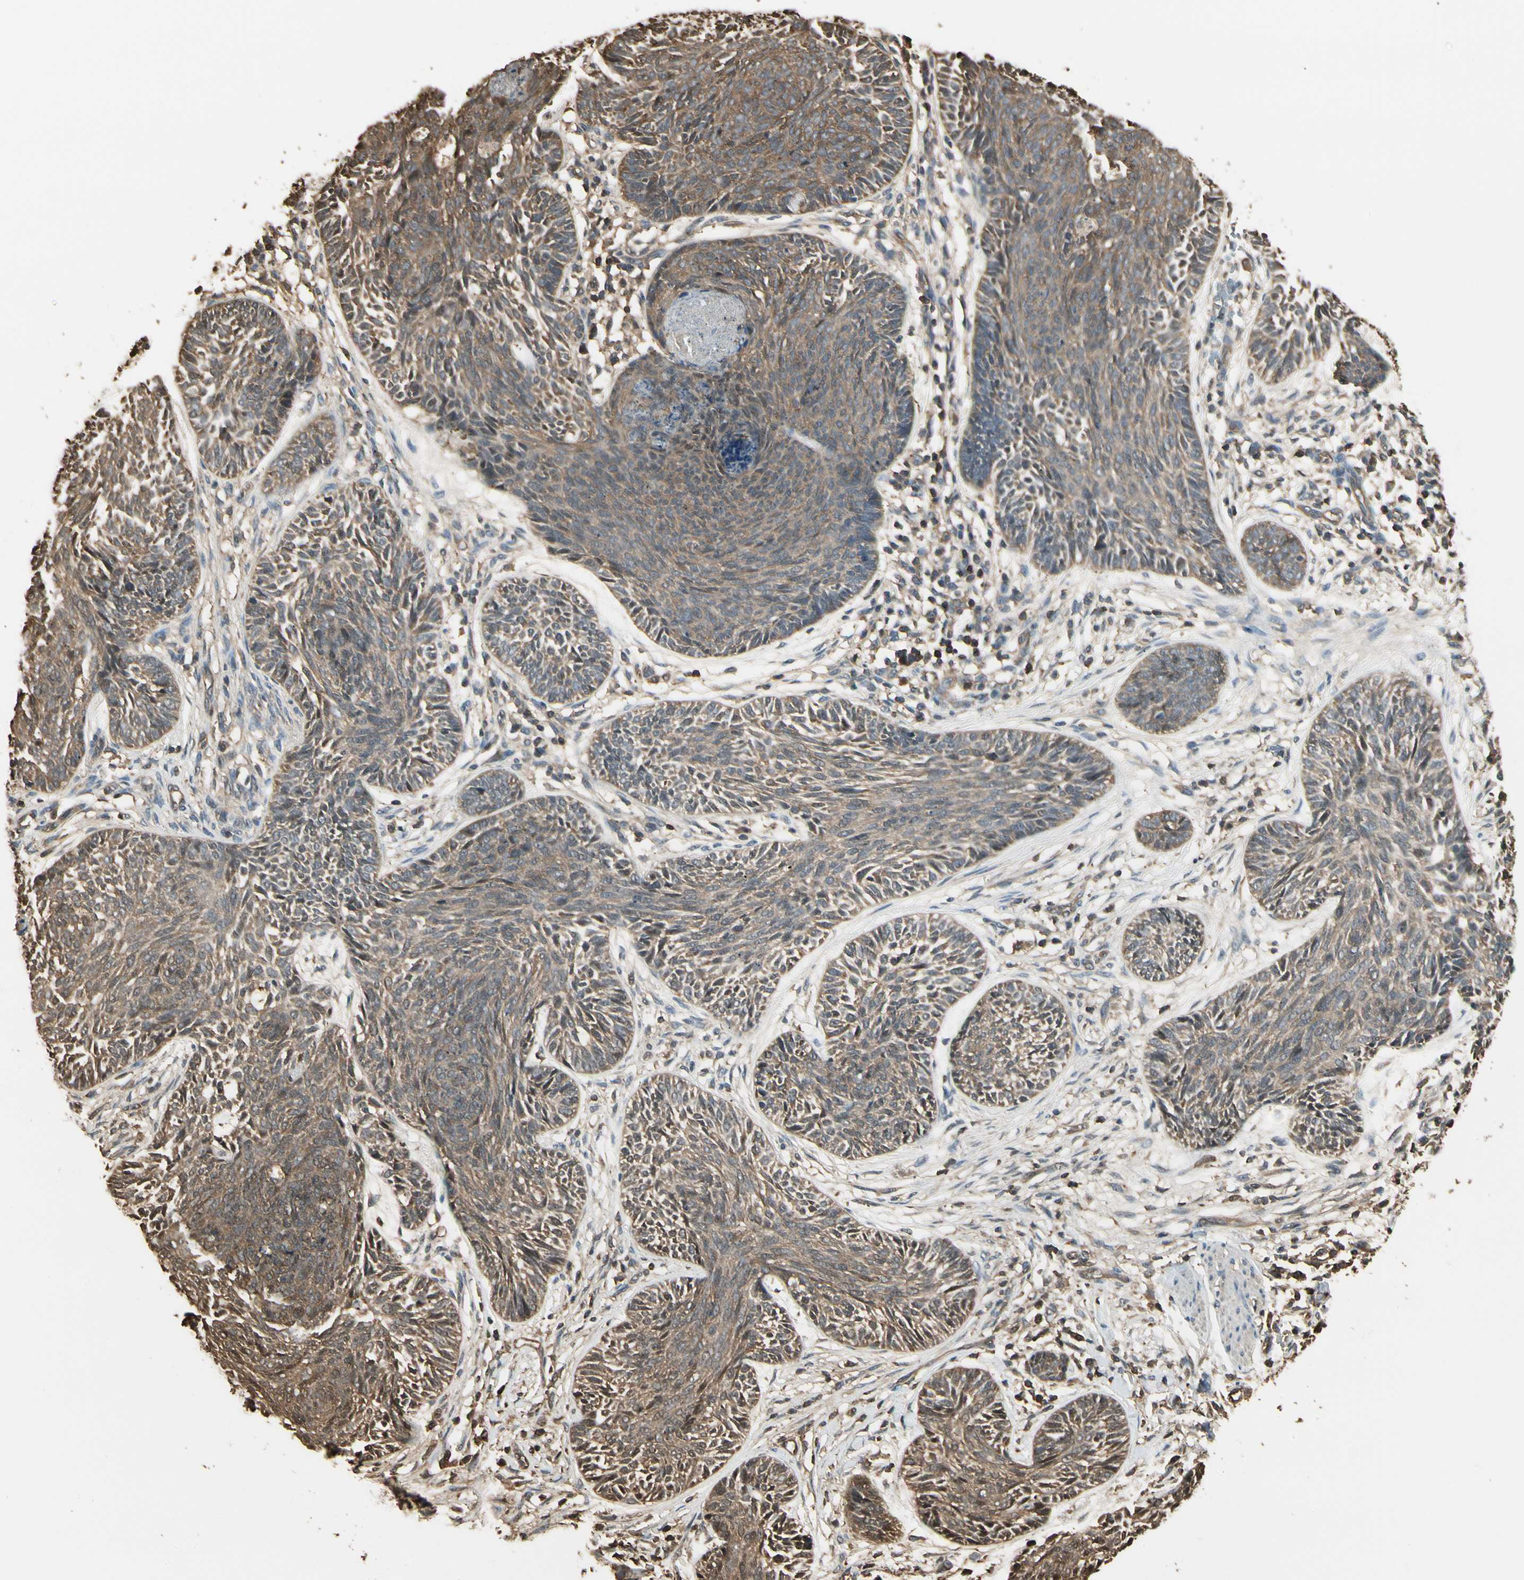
{"staining": {"intensity": "weak", "quantity": ">75%", "location": "cytoplasmic/membranous"}, "tissue": "skin cancer", "cell_type": "Tumor cells", "image_type": "cancer", "snomed": [{"axis": "morphology", "description": "Papilloma, NOS"}, {"axis": "morphology", "description": "Basal cell carcinoma"}, {"axis": "topography", "description": "Skin"}], "caption": "High-power microscopy captured an immunohistochemistry (IHC) micrograph of papilloma (skin), revealing weak cytoplasmic/membranous positivity in approximately >75% of tumor cells.", "gene": "YWHAE", "patient": {"sex": "male", "age": 87}}